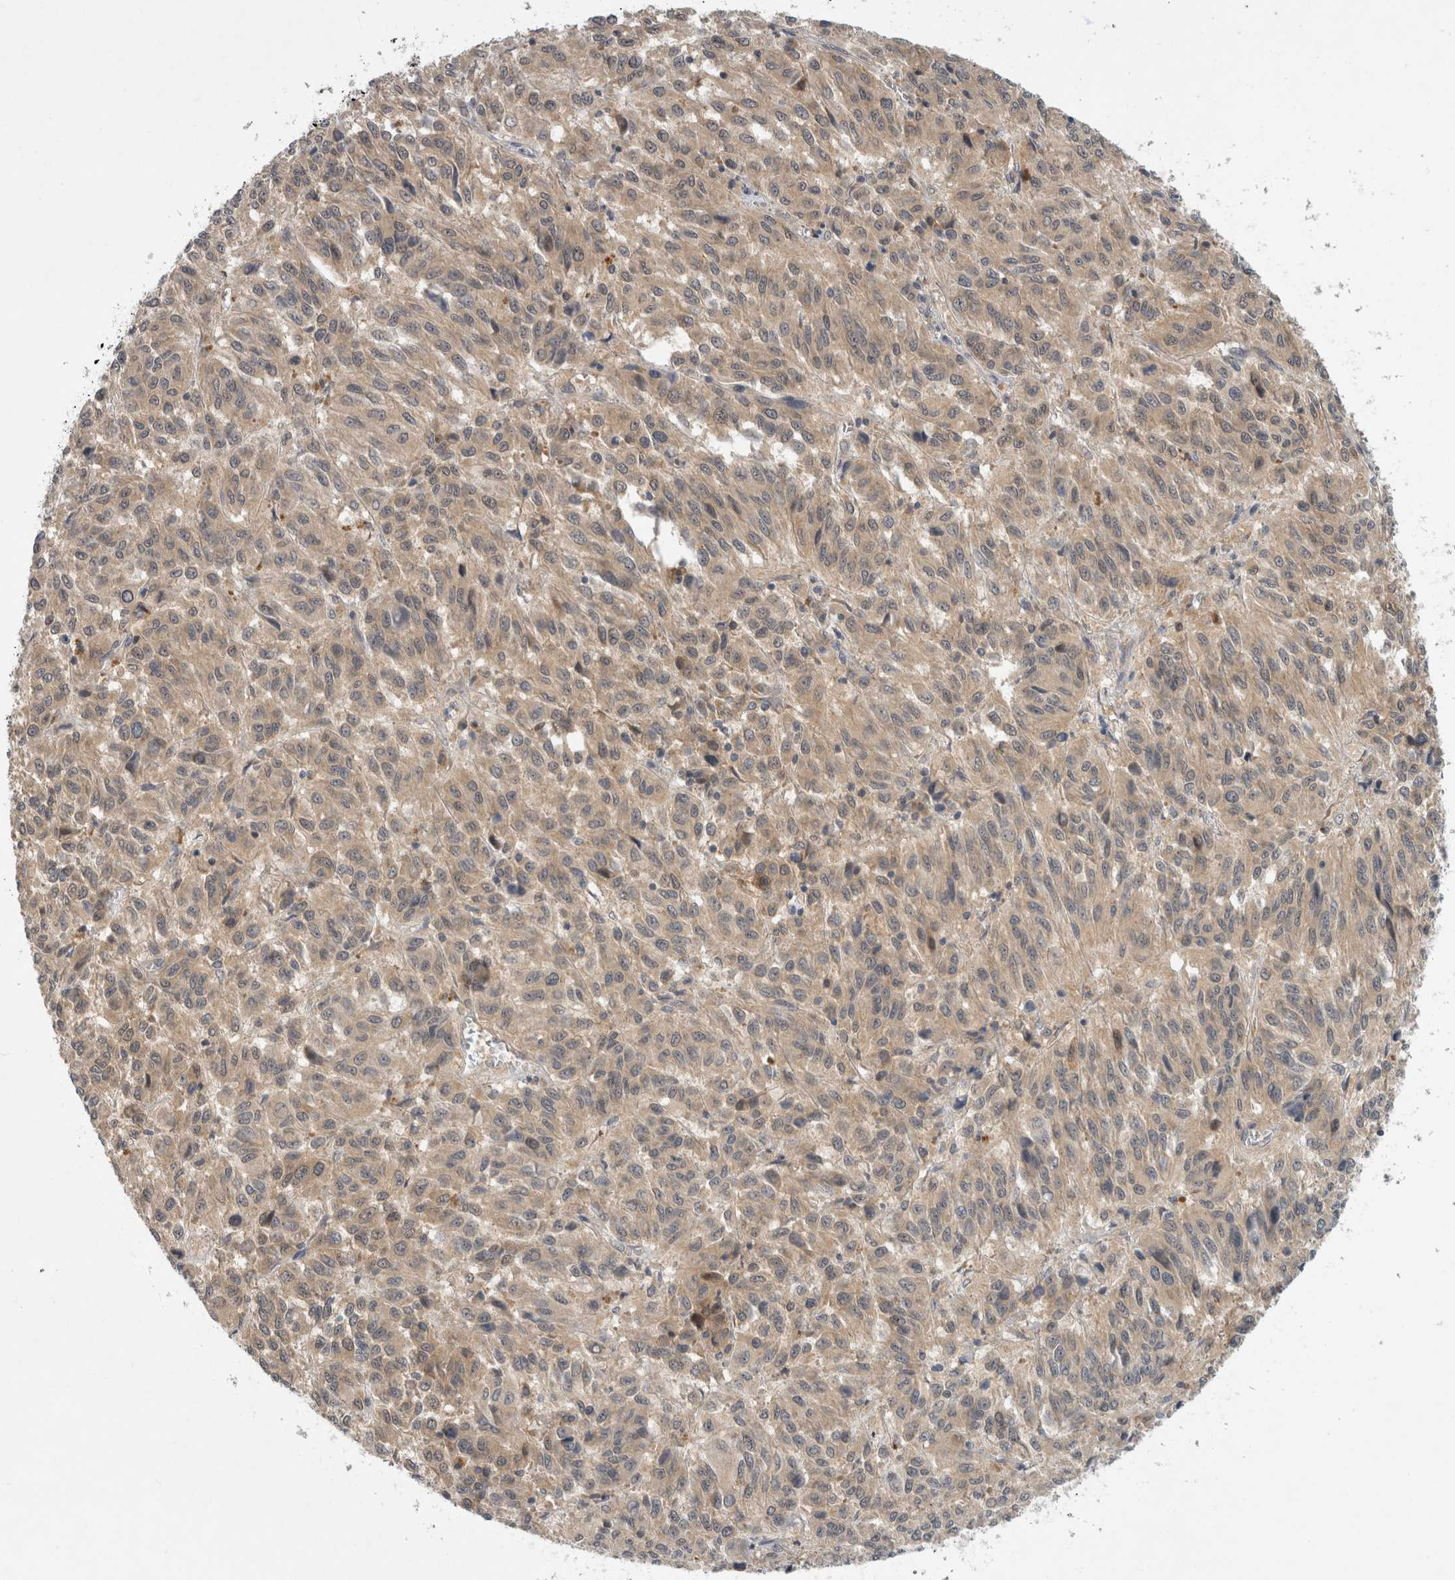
{"staining": {"intensity": "weak", "quantity": ">75%", "location": "cytoplasmic/membranous"}, "tissue": "melanoma", "cell_type": "Tumor cells", "image_type": "cancer", "snomed": [{"axis": "morphology", "description": "Malignant melanoma, Metastatic site"}, {"axis": "topography", "description": "Lung"}], "caption": "Human malignant melanoma (metastatic site) stained with a brown dye displays weak cytoplasmic/membranous positive positivity in approximately >75% of tumor cells.", "gene": "AASDHPPT", "patient": {"sex": "male", "age": 64}}